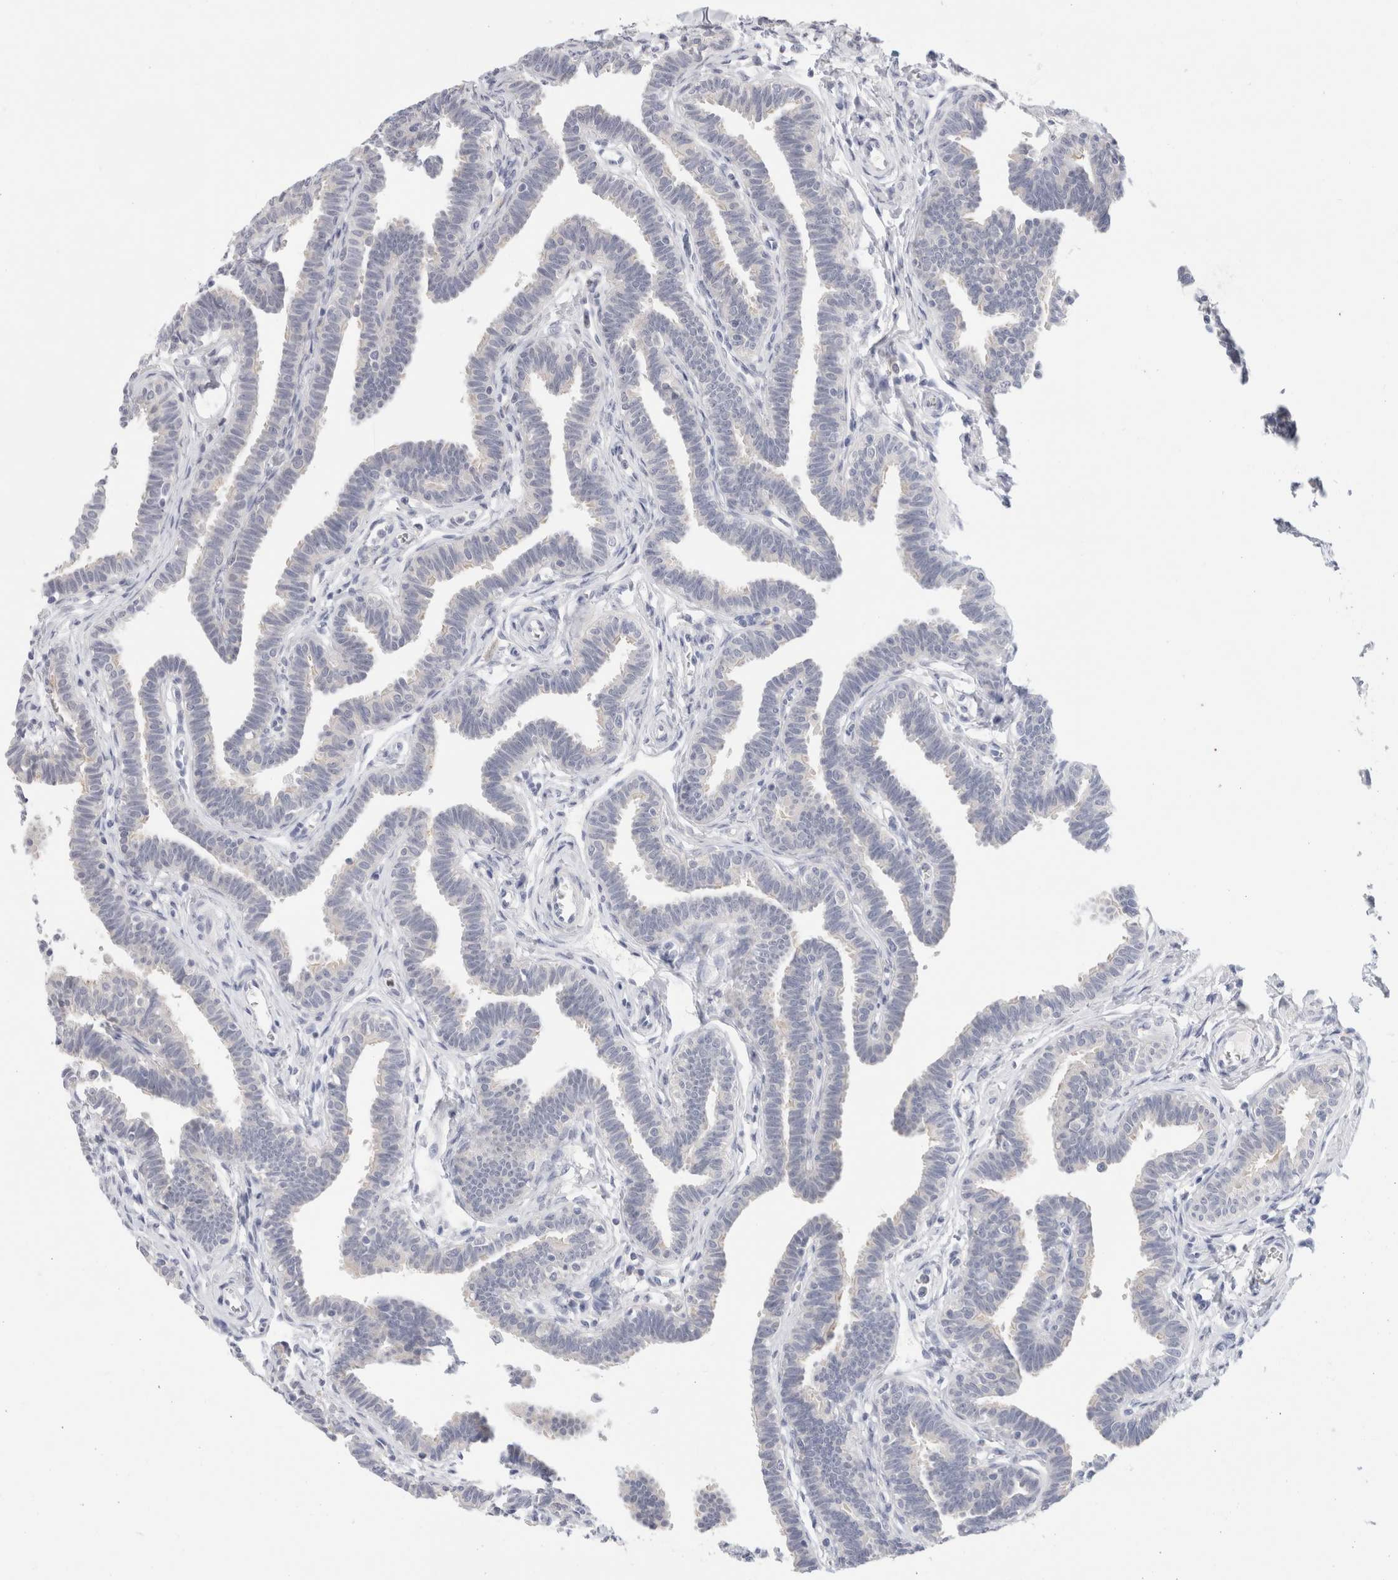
{"staining": {"intensity": "negative", "quantity": "none", "location": "none"}, "tissue": "fallopian tube", "cell_type": "Glandular cells", "image_type": "normal", "snomed": [{"axis": "morphology", "description": "Normal tissue, NOS"}, {"axis": "topography", "description": "Fallopian tube"}, {"axis": "topography", "description": "Ovary"}], "caption": "High power microscopy micrograph of an immunohistochemistry image of benign fallopian tube, revealing no significant staining in glandular cells. The staining was performed using DAB (3,3'-diaminobenzidine) to visualize the protein expression in brown, while the nuclei were stained in blue with hematoxylin (Magnification: 20x).", "gene": "ADAM30", "patient": {"sex": "female", "age": 23}}